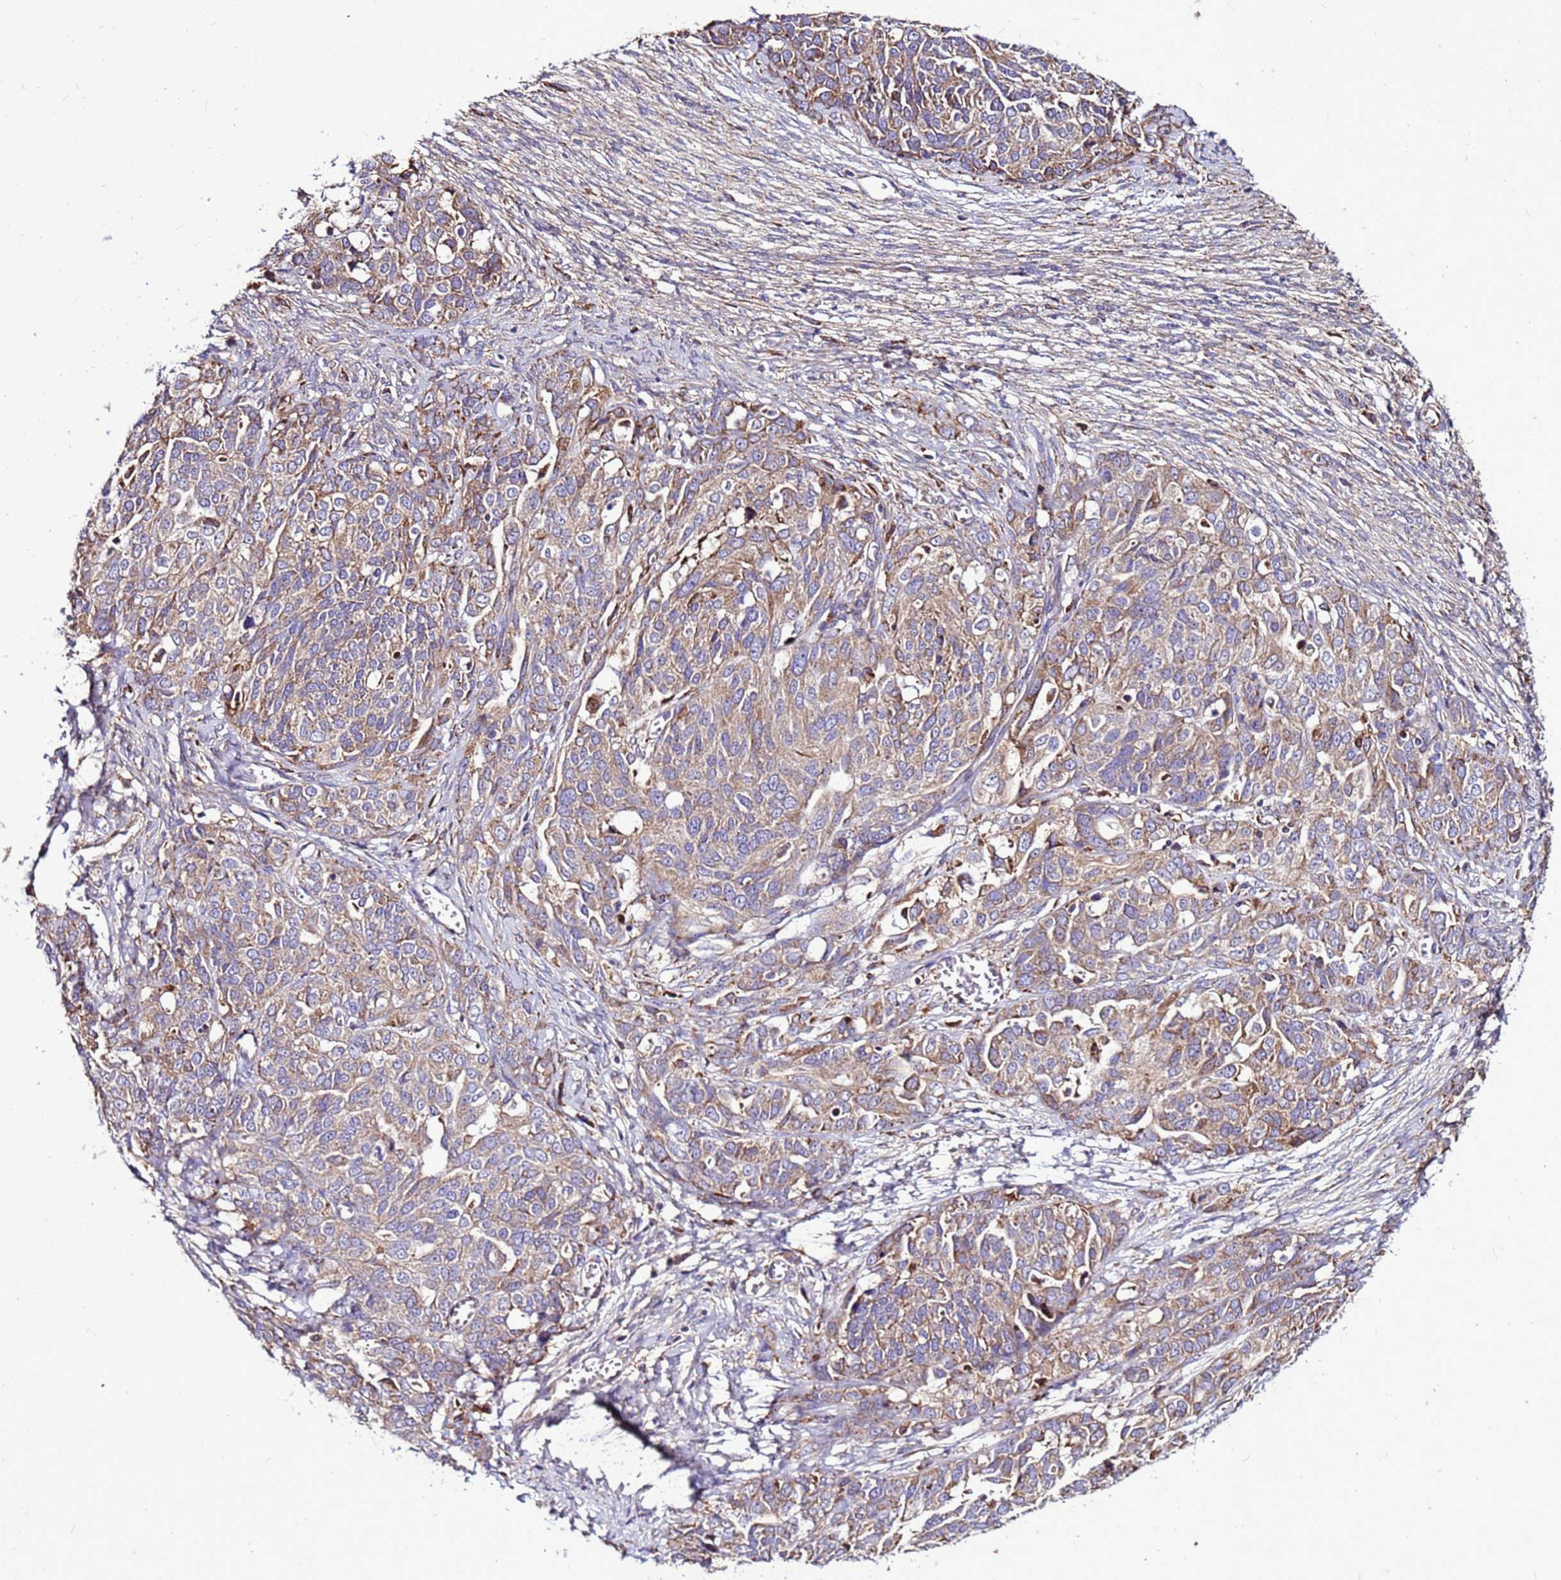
{"staining": {"intensity": "moderate", "quantity": "25%-75%", "location": "cytoplasmic/membranous"}, "tissue": "ovarian cancer", "cell_type": "Tumor cells", "image_type": "cancer", "snomed": [{"axis": "morphology", "description": "Cystadenocarcinoma, serous, NOS"}, {"axis": "topography", "description": "Ovary"}], "caption": "Ovarian serous cystadenocarcinoma stained with a protein marker displays moderate staining in tumor cells.", "gene": "ANTKMT", "patient": {"sex": "female", "age": 44}}